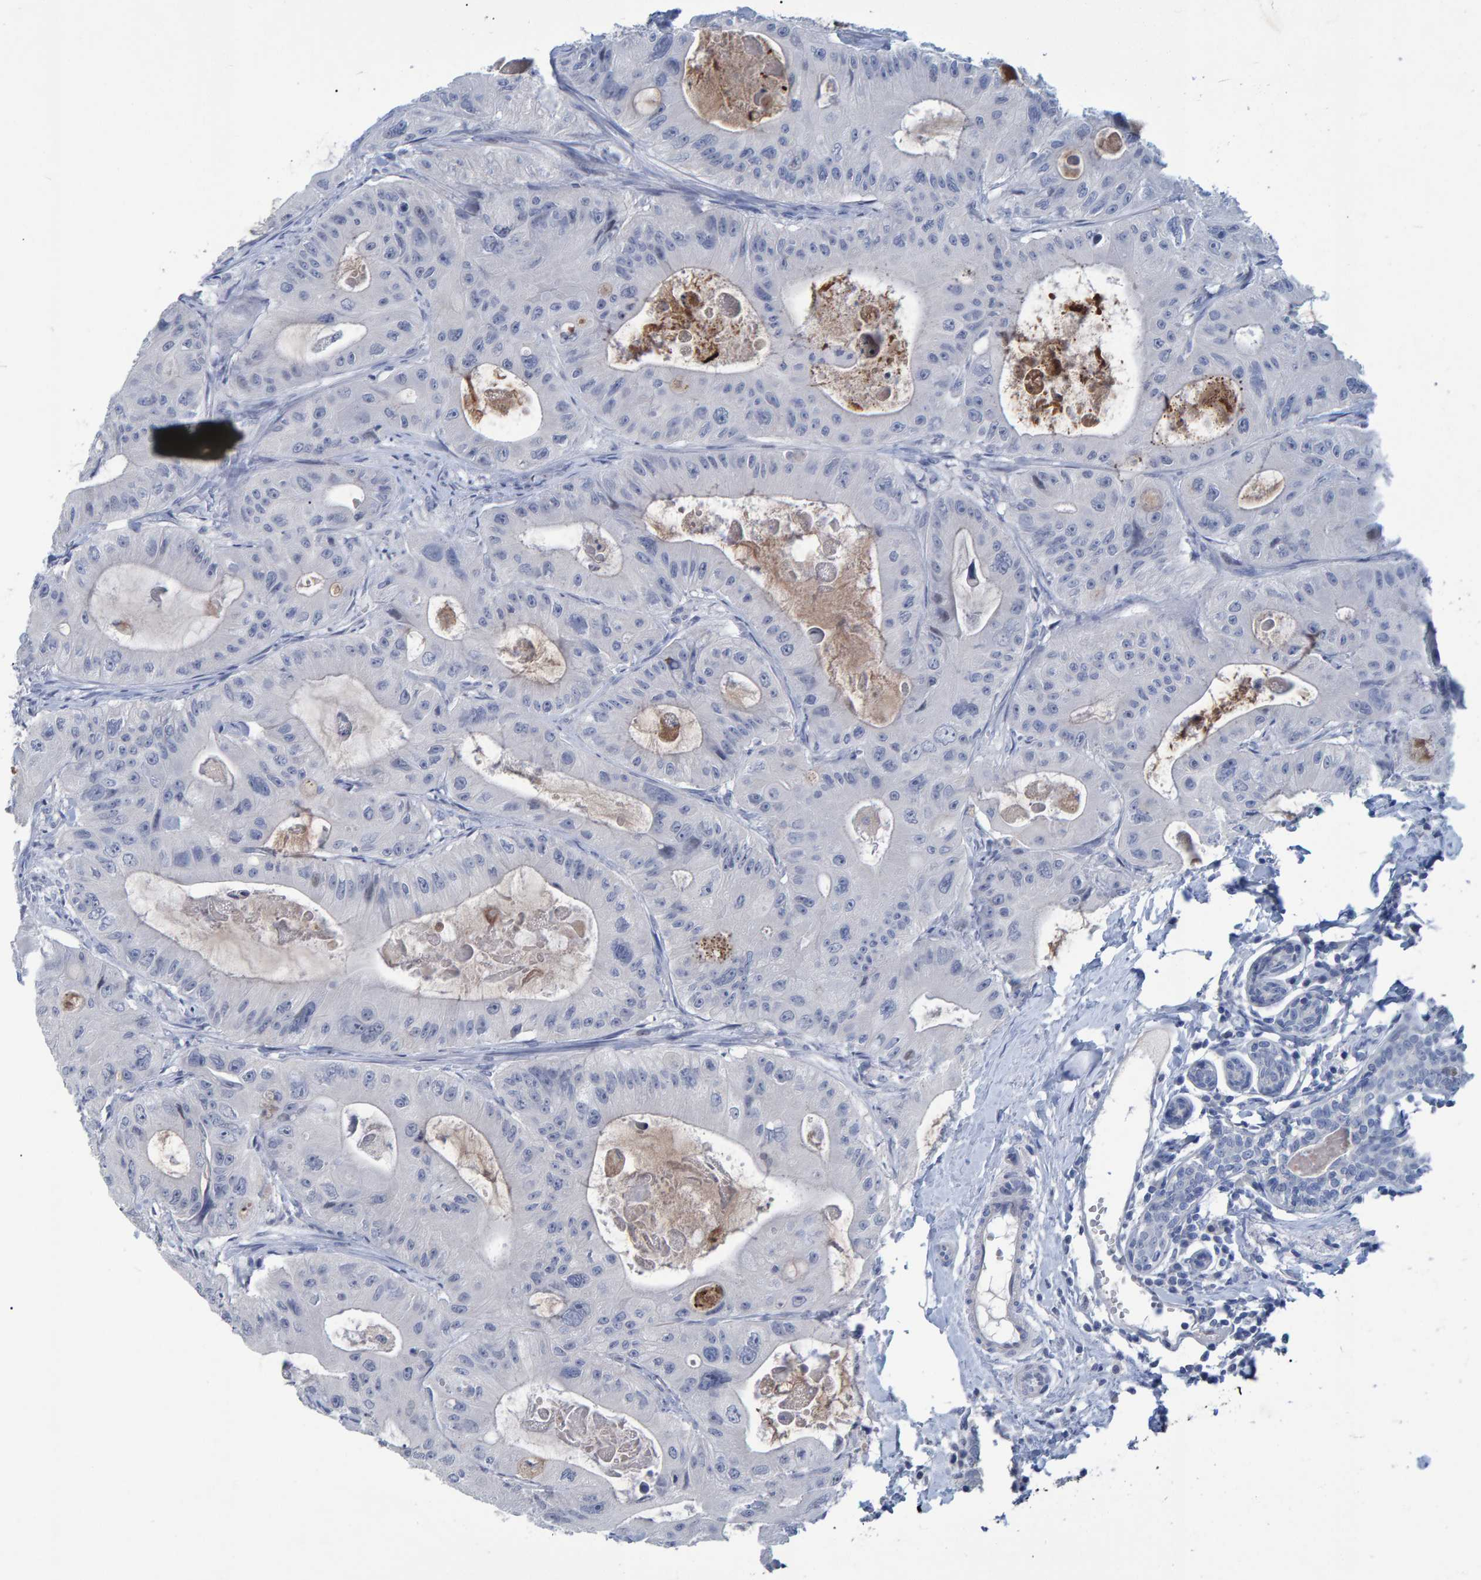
{"staining": {"intensity": "negative", "quantity": "none", "location": "none"}, "tissue": "colorectal cancer", "cell_type": "Tumor cells", "image_type": "cancer", "snomed": [{"axis": "morphology", "description": "Adenocarcinoma, NOS"}, {"axis": "topography", "description": "Colon"}], "caption": "The immunohistochemistry (IHC) image has no significant expression in tumor cells of colorectal adenocarcinoma tissue.", "gene": "PROCA1", "patient": {"sex": "female", "age": 46}}